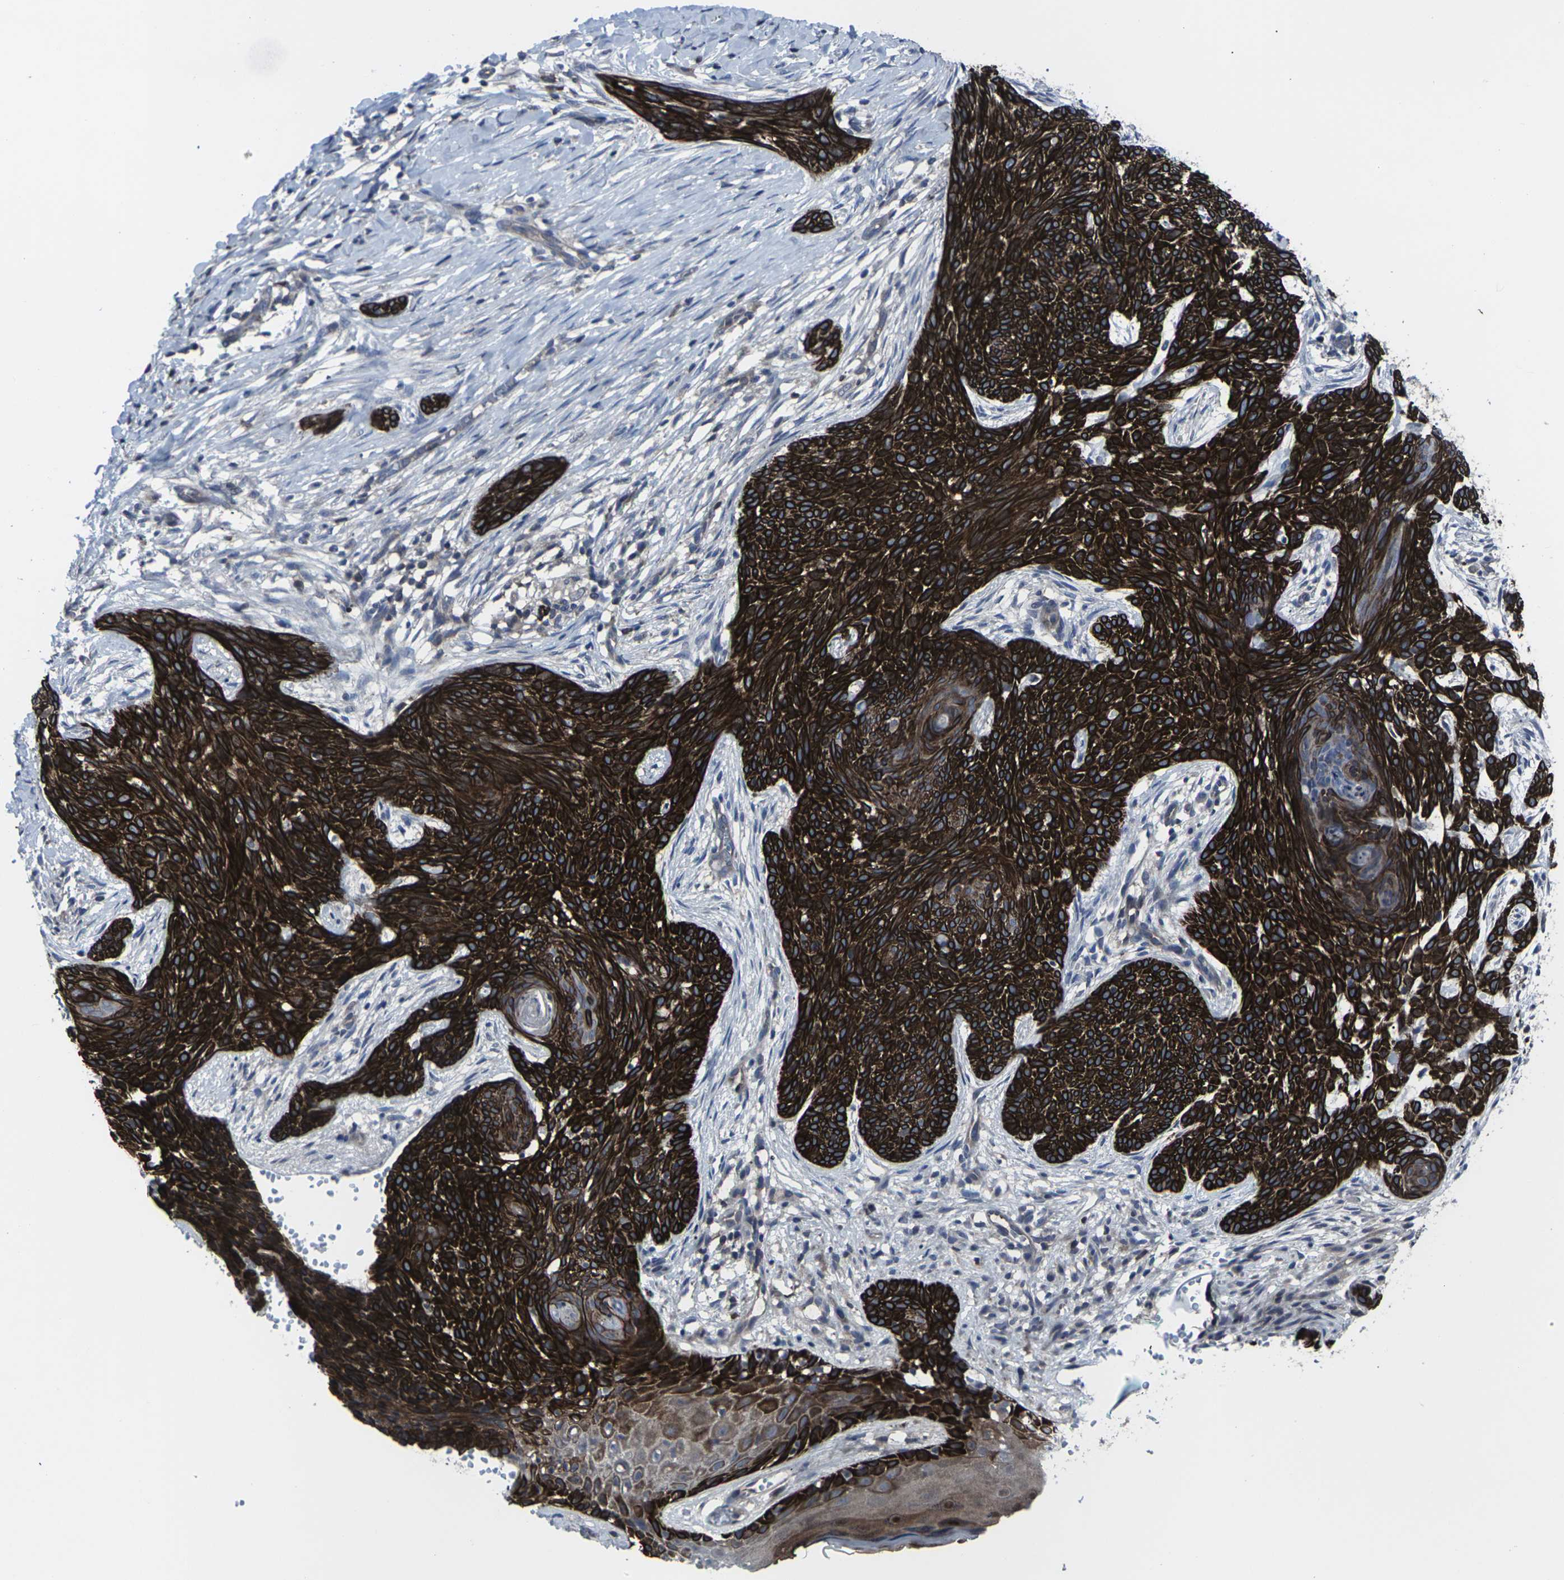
{"staining": {"intensity": "strong", "quantity": ">75%", "location": "cytoplasmic/membranous"}, "tissue": "skin cancer", "cell_type": "Tumor cells", "image_type": "cancer", "snomed": [{"axis": "morphology", "description": "Basal cell carcinoma"}, {"axis": "topography", "description": "Skin"}], "caption": "A histopathology image showing strong cytoplasmic/membranous positivity in approximately >75% of tumor cells in skin cancer, as visualized by brown immunohistochemical staining.", "gene": "HPRT1", "patient": {"sex": "female", "age": 59}}